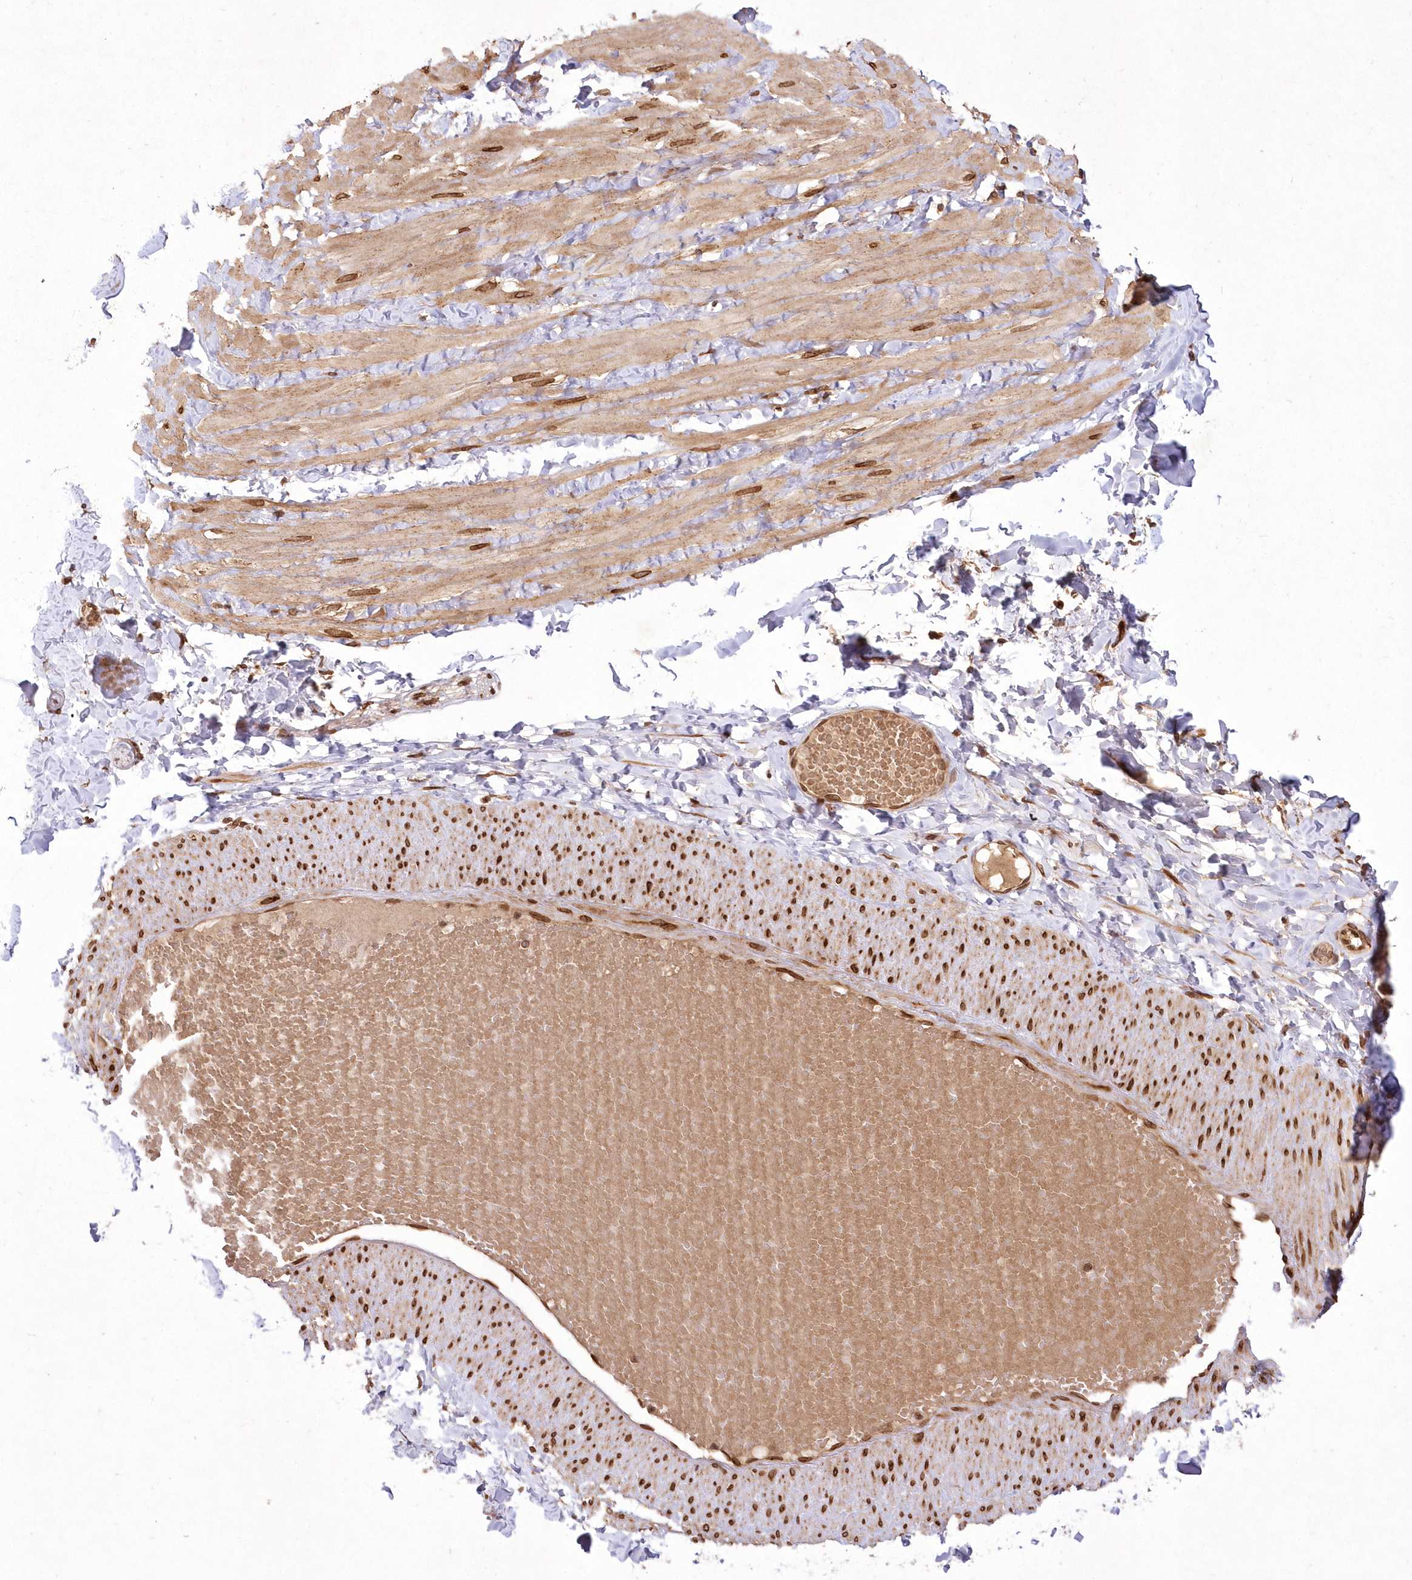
{"staining": {"intensity": "weak", "quantity": "25%-75%", "location": "cytoplasmic/membranous"}, "tissue": "adipose tissue", "cell_type": "Adipocytes", "image_type": "normal", "snomed": [{"axis": "morphology", "description": "Normal tissue, NOS"}, {"axis": "topography", "description": "Adipose tissue"}, {"axis": "topography", "description": "Vascular tissue"}, {"axis": "topography", "description": "Peripheral nerve tissue"}], "caption": "Adipose tissue stained with immunohistochemistry exhibits weak cytoplasmic/membranous staining in approximately 25%-75% of adipocytes.", "gene": "DNAJC27", "patient": {"sex": "male", "age": 25}}